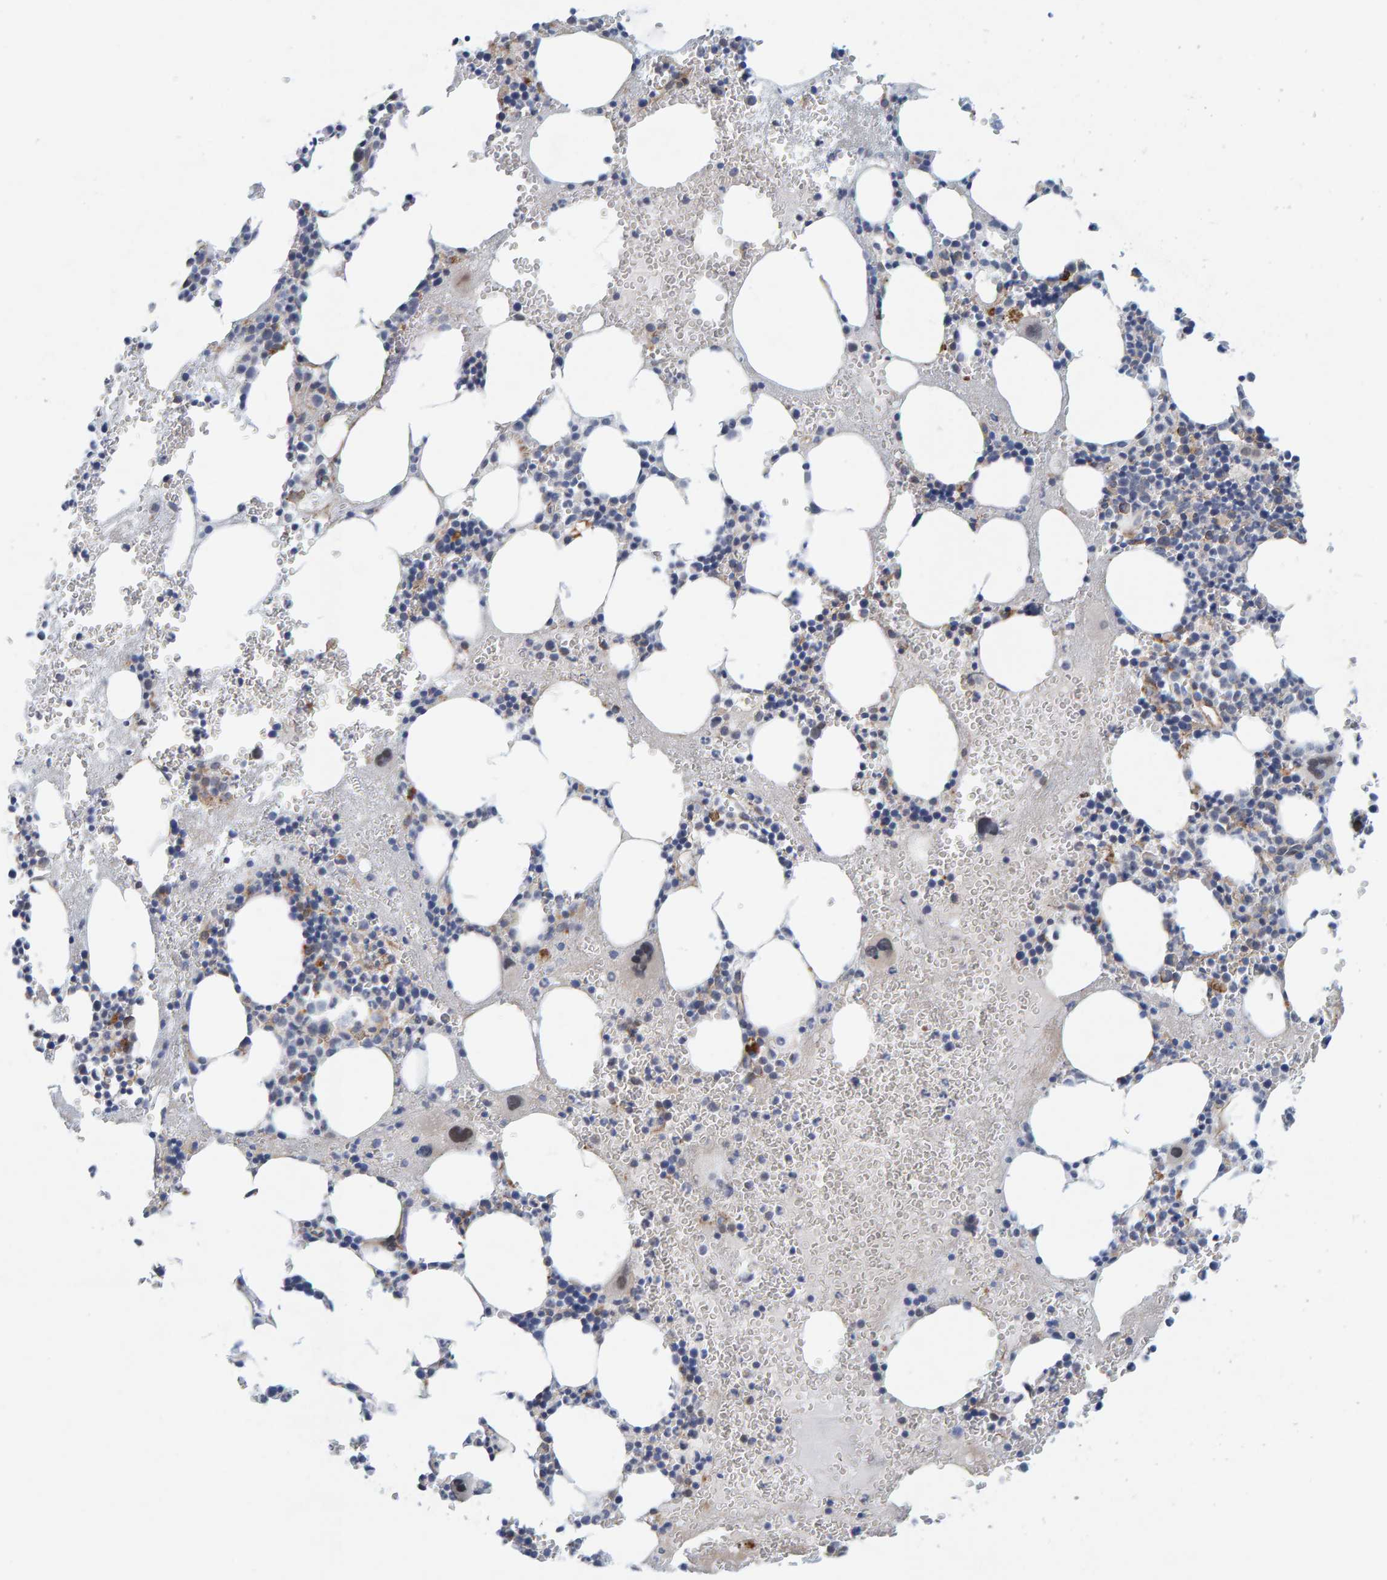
{"staining": {"intensity": "negative", "quantity": "none", "location": "none"}, "tissue": "bone marrow", "cell_type": "Hematopoietic cells", "image_type": "normal", "snomed": [{"axis": "morphology", "description": "Normal tissue, NOS"}, {"axis": "morphology", "description": "Inflammation, NOS"}, {"axis": "topography", "description": "Bone marrow"}], "caption": "Histopathology image shows no protein positivity in hematopoietic cells of unremarkable bone marrow.", "gene": "KRBA2", "patient": {"sex": "female", "age": 67}}